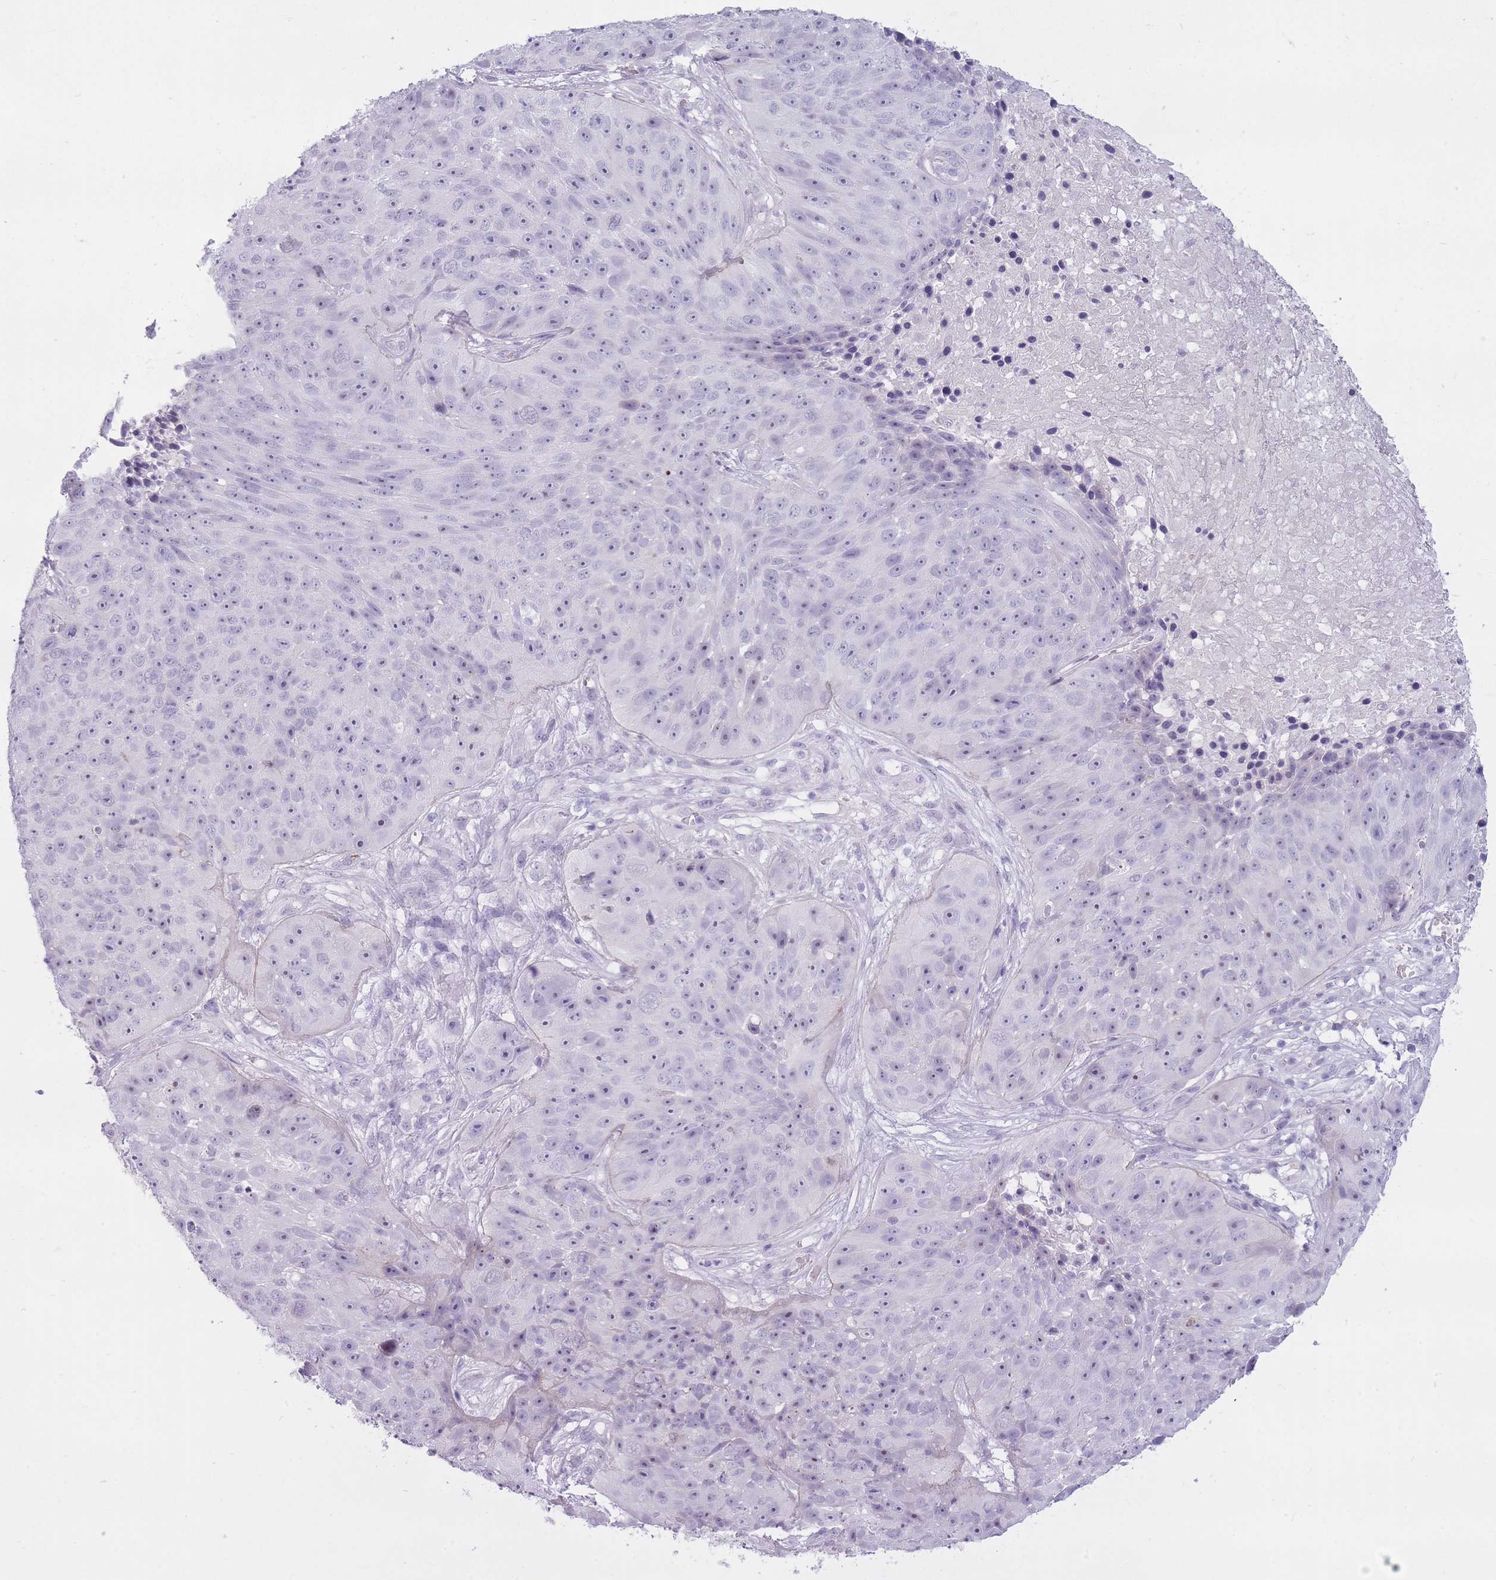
{"staining": {"intensity": "negative", "quantity": "none", "location": "none"}, "tissue": "skin cancer", "cell_type": "Tumor cells", "image_type": "cancer", "snomed": [{"axis": "morphology", "description": "Squamous cell carcinoma, NOS"}, {"axis": "topography", "description": "Skin"}], "caption": "High power microscopy photomicrograph of an immunohistochemistry photomicrograph of skin squamous cell carcinoma, revealing no significant staining in tumor cells.", "gene": "GOLGA6D", "patient": {"sex": "female", "age": 87}}